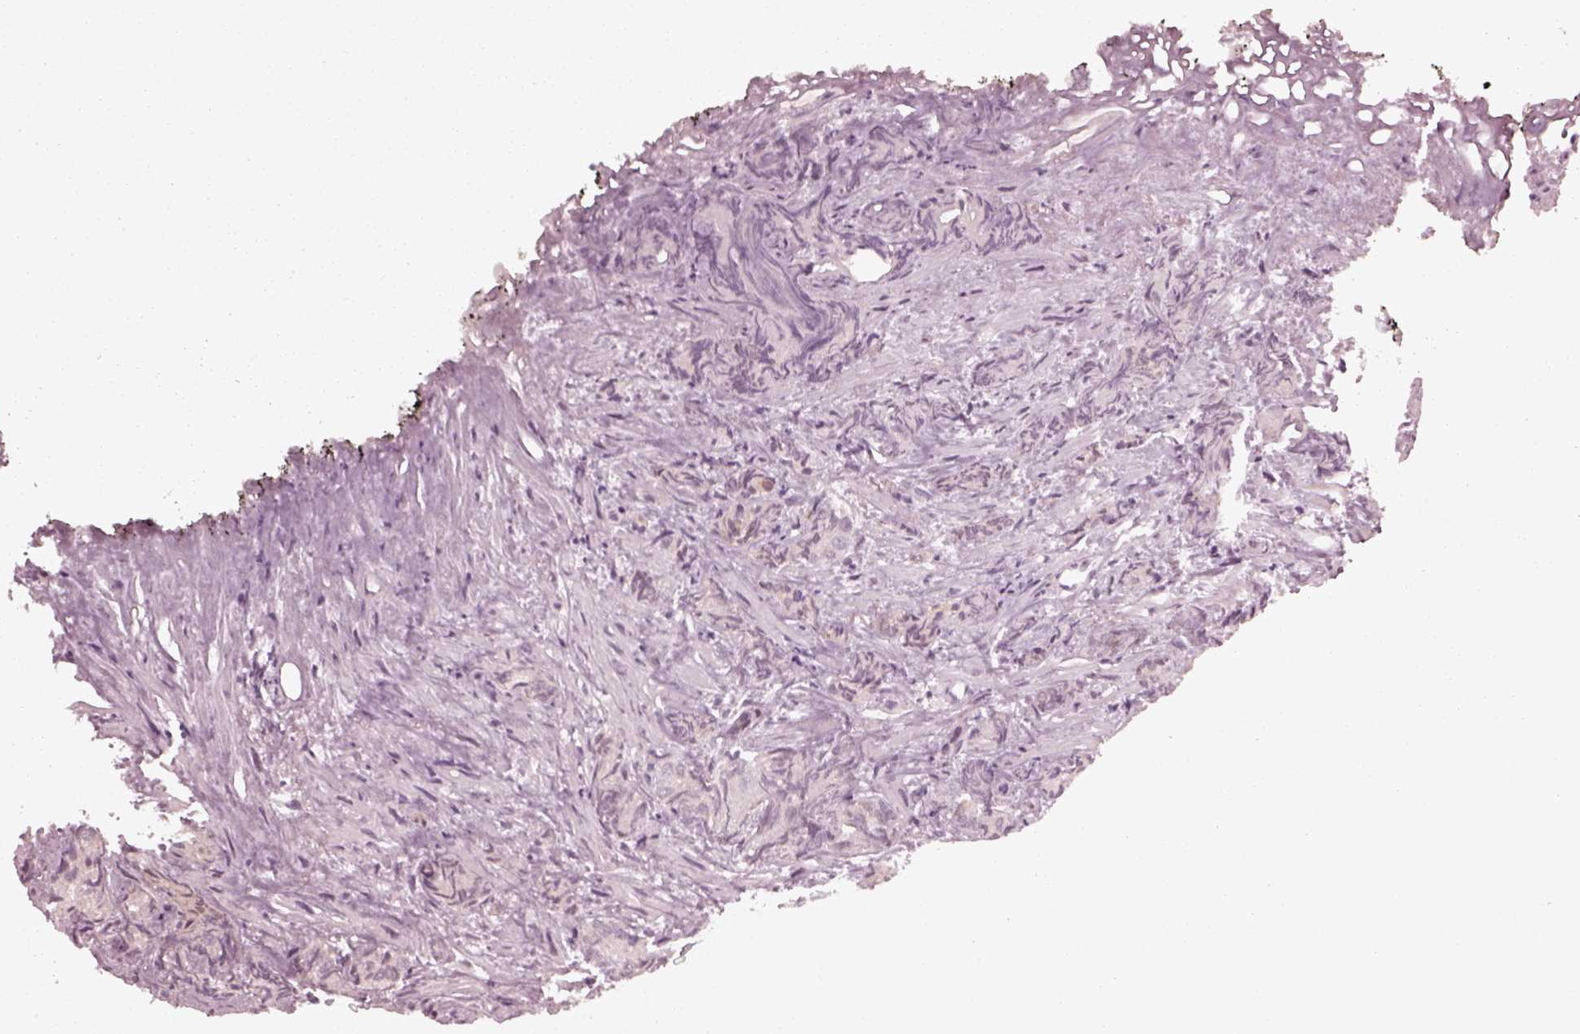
{"staining": {"intensity": "negative", "quantity": "none", "location": "none"}, "tissue": "prostate cancer", "cell_type": "Tumor cells", "image_type": "cancer", "snomed": [{"axis": "morphology", "description": "Adenocarcinoma, High grade"}, {"axis": "topography", "description": "Prostate"}], "caption": "High power microscopy photomicrograph of an IHC image of prostate cancer (adenocarcinoma (high-grade)), revealing no significant positivity in tumor cells. (Stains: DAB immunohistochemistry (IHC) with hematoxylin counter stain, Microscopy: brightfield microscopy at high magnification).", "gene": "TRIB3", "patient": {"sex": "male", "age": 84}}